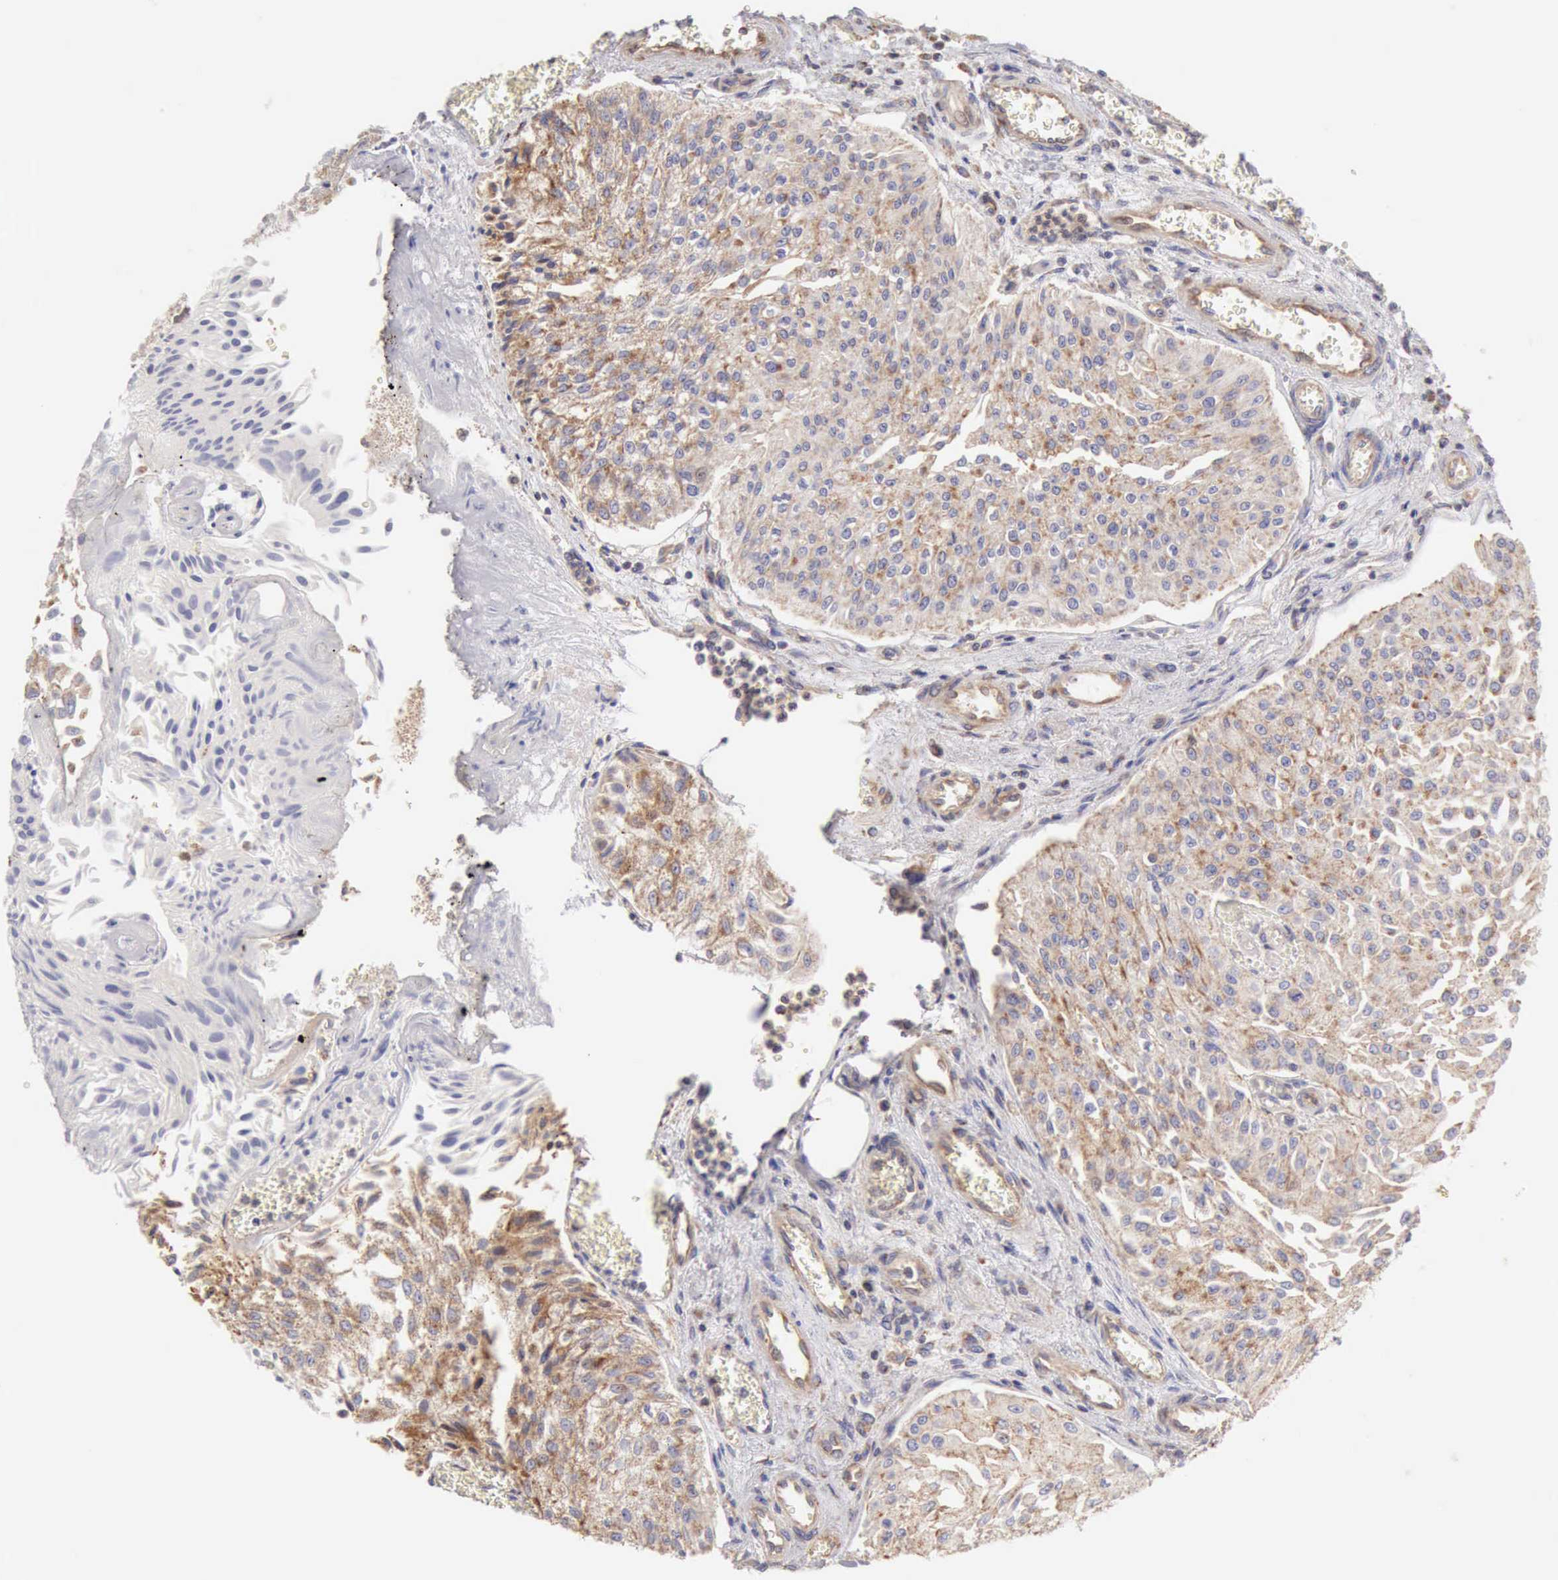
{"staining": {"intensity": "weak", "quantity": ">75%", "location": "cytoplasmic/membranous"}, "tissue": "urothelial cancer", "cell_type": "Tumor cells", "image_type": "cancer", "snomed": [{"axis": "morphology", "description": "Urothelial carcinoma, Low grade"}, {"axis": "topography", "description": "Urinary bladder"}], "caption": "IHC of low-grade urothelial carcinoma shows low levels of weak cytoplasmic/membranous staining in approximately >75% of tumor cells.", "gene": "ARHGAP4", "patient": {"sex": "male", "age": 86}}